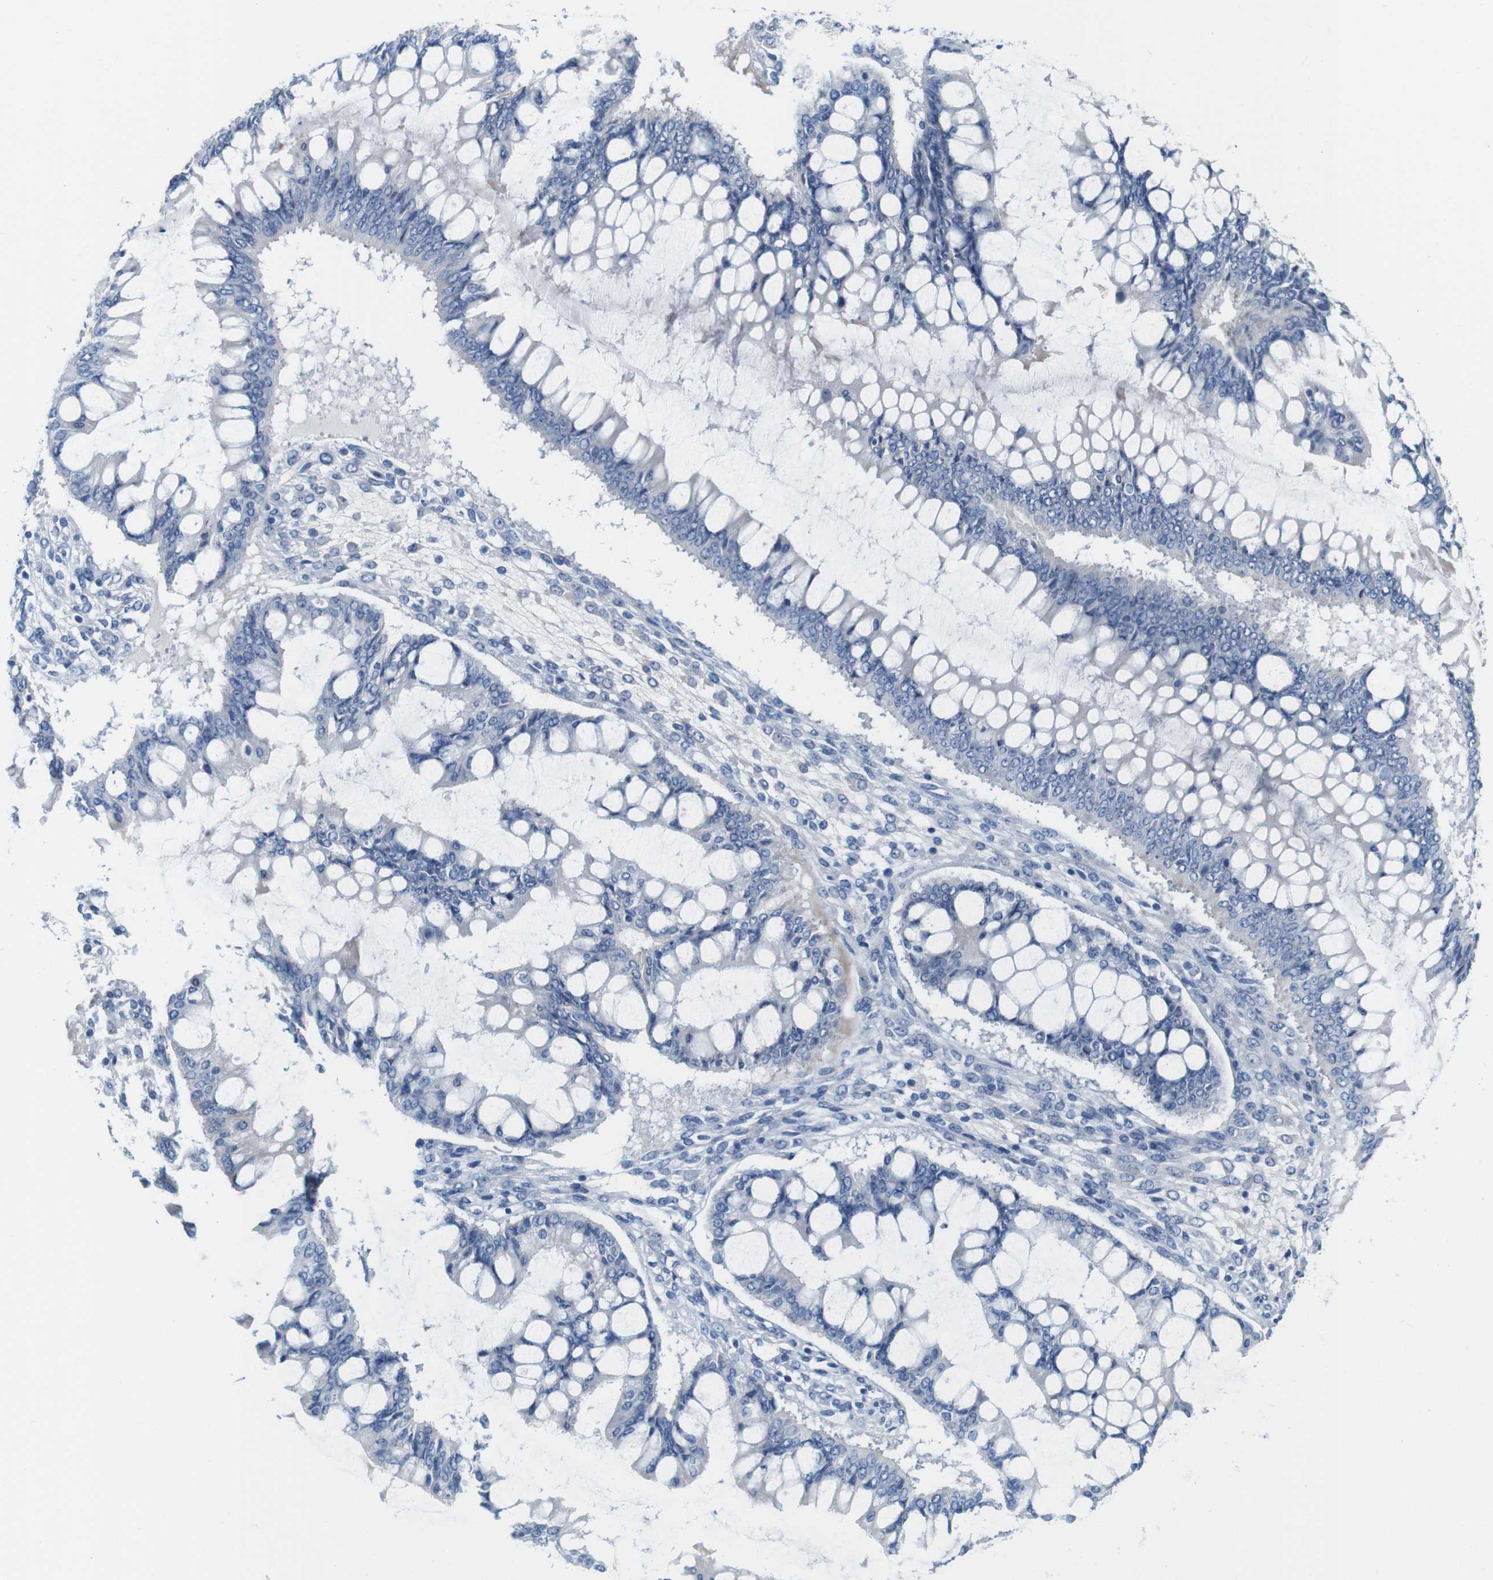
{"staining": {"intensity": "negative", "quantity": "none", "location": "none"}, "tissue": "ovarian cancer", "cell_type": "Tumor cells", "image_type": "cancer", "snomed": [{"axis": "morphology", "description": "Cystadenocarcinoma, mucinous, NOS"}, {"axis": "topography", "description": "Ovary"}], "caption": "Histopathology image shows no significant protein expression in tumor cells of ovarian mucinous cystadenocarcinoma.", "gene": "IGSF8", "patient": {"sex": "female", "age": 73}}